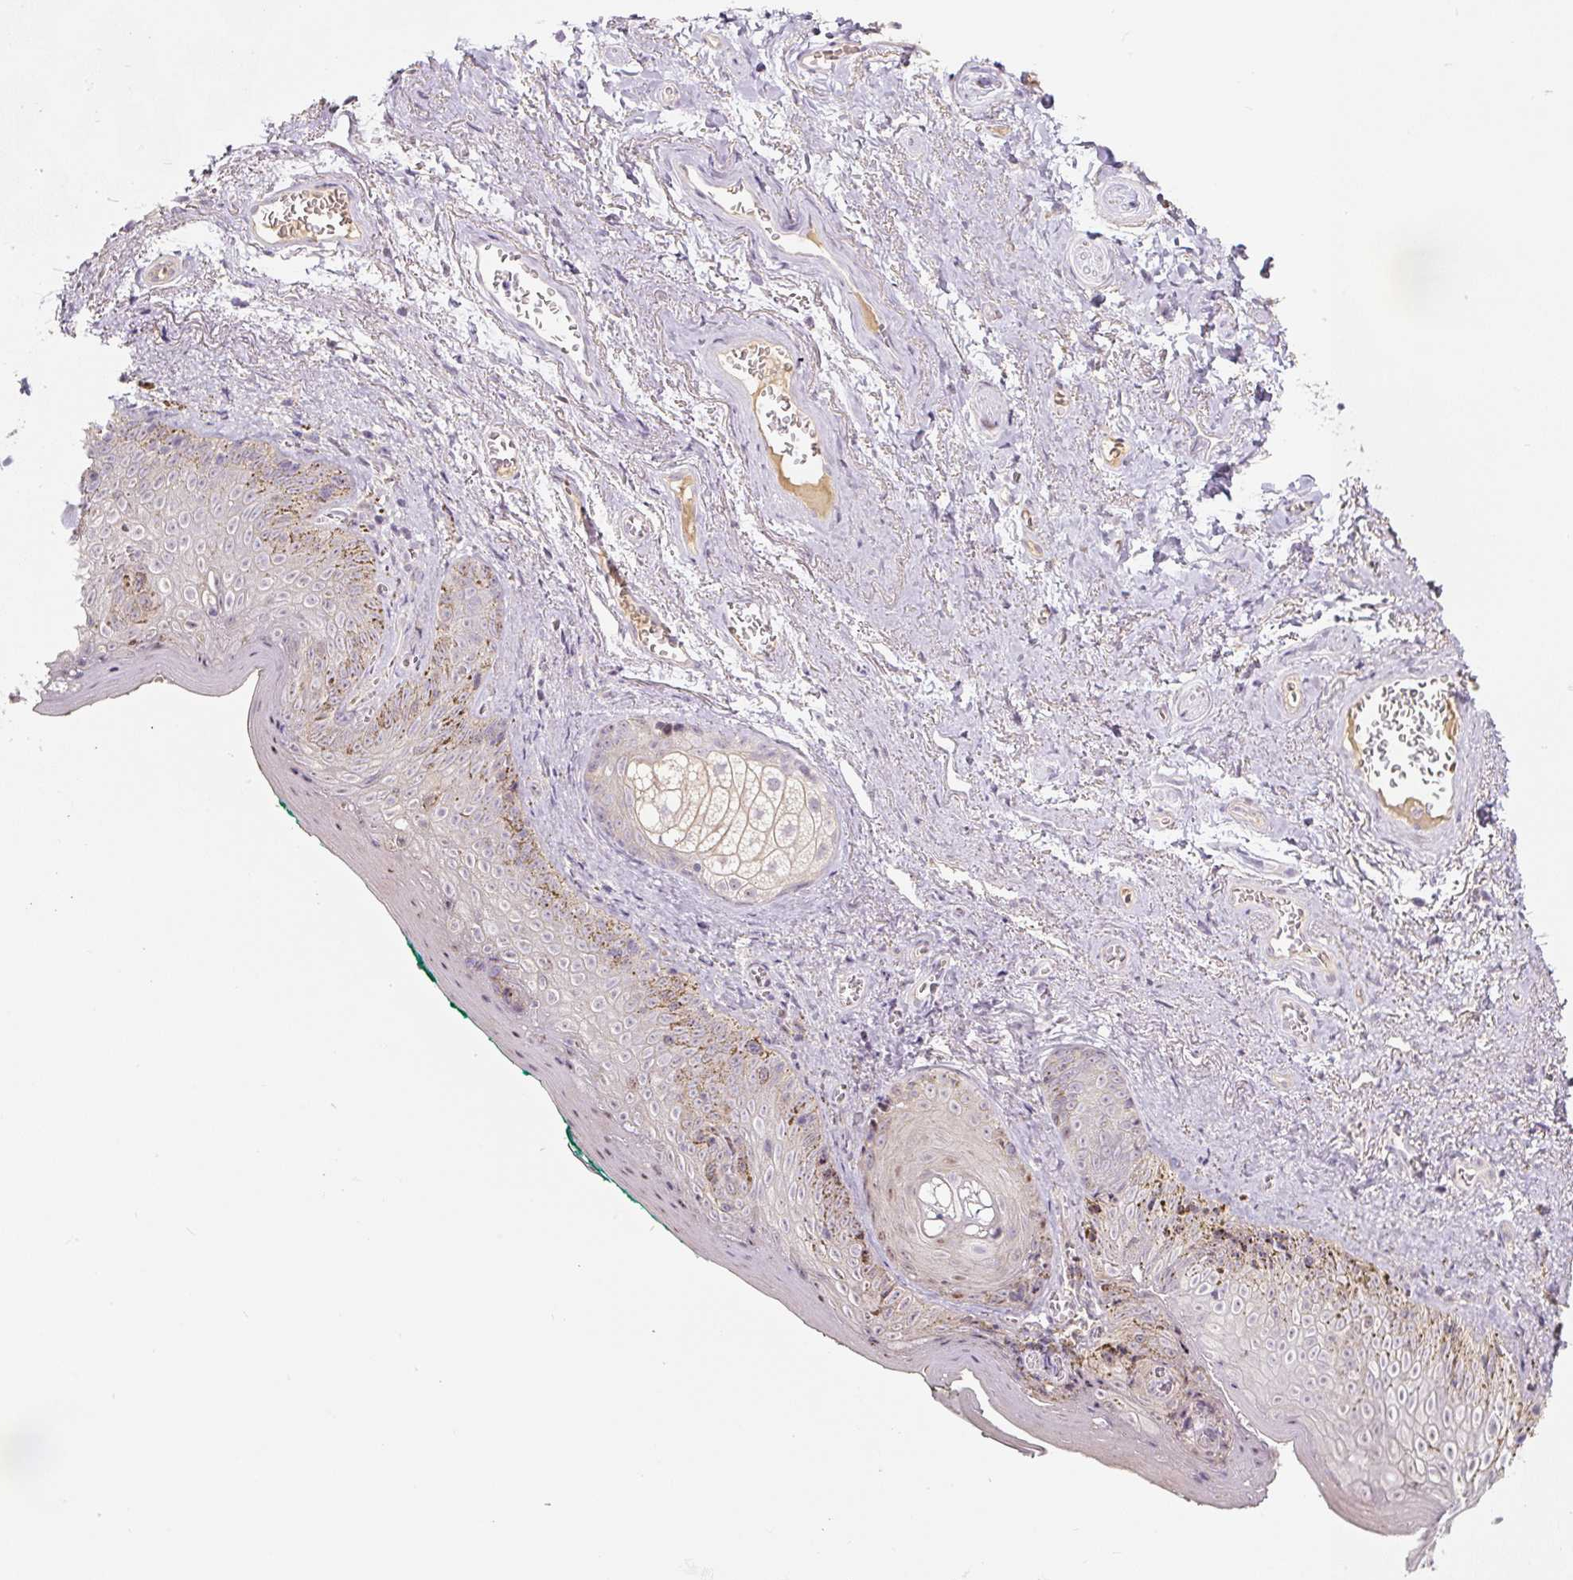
{"staining": {"intensity": "weak", "quantity": "<25%", "location": "nuclear"}, "tissue": "vagina", "cell_type": "Squamous epithelial cells", "image_type": "normal", "snomed": [{"axis": "morphology", "description": "Normal tissue, NOS"}, {"axis": "topography", "description": "Vulva"}, {"axis": "topography", "description": "Vagina"}, {"axis": "topography", "description": "Peripheral nerve tissue"}], "caption": "The immunohistochemistry photomicrograph has no significant expression in squamous epithelial cells of vagina.", "gene": "PWWP3B", "patient": {"sex": "female", "age": 66}}